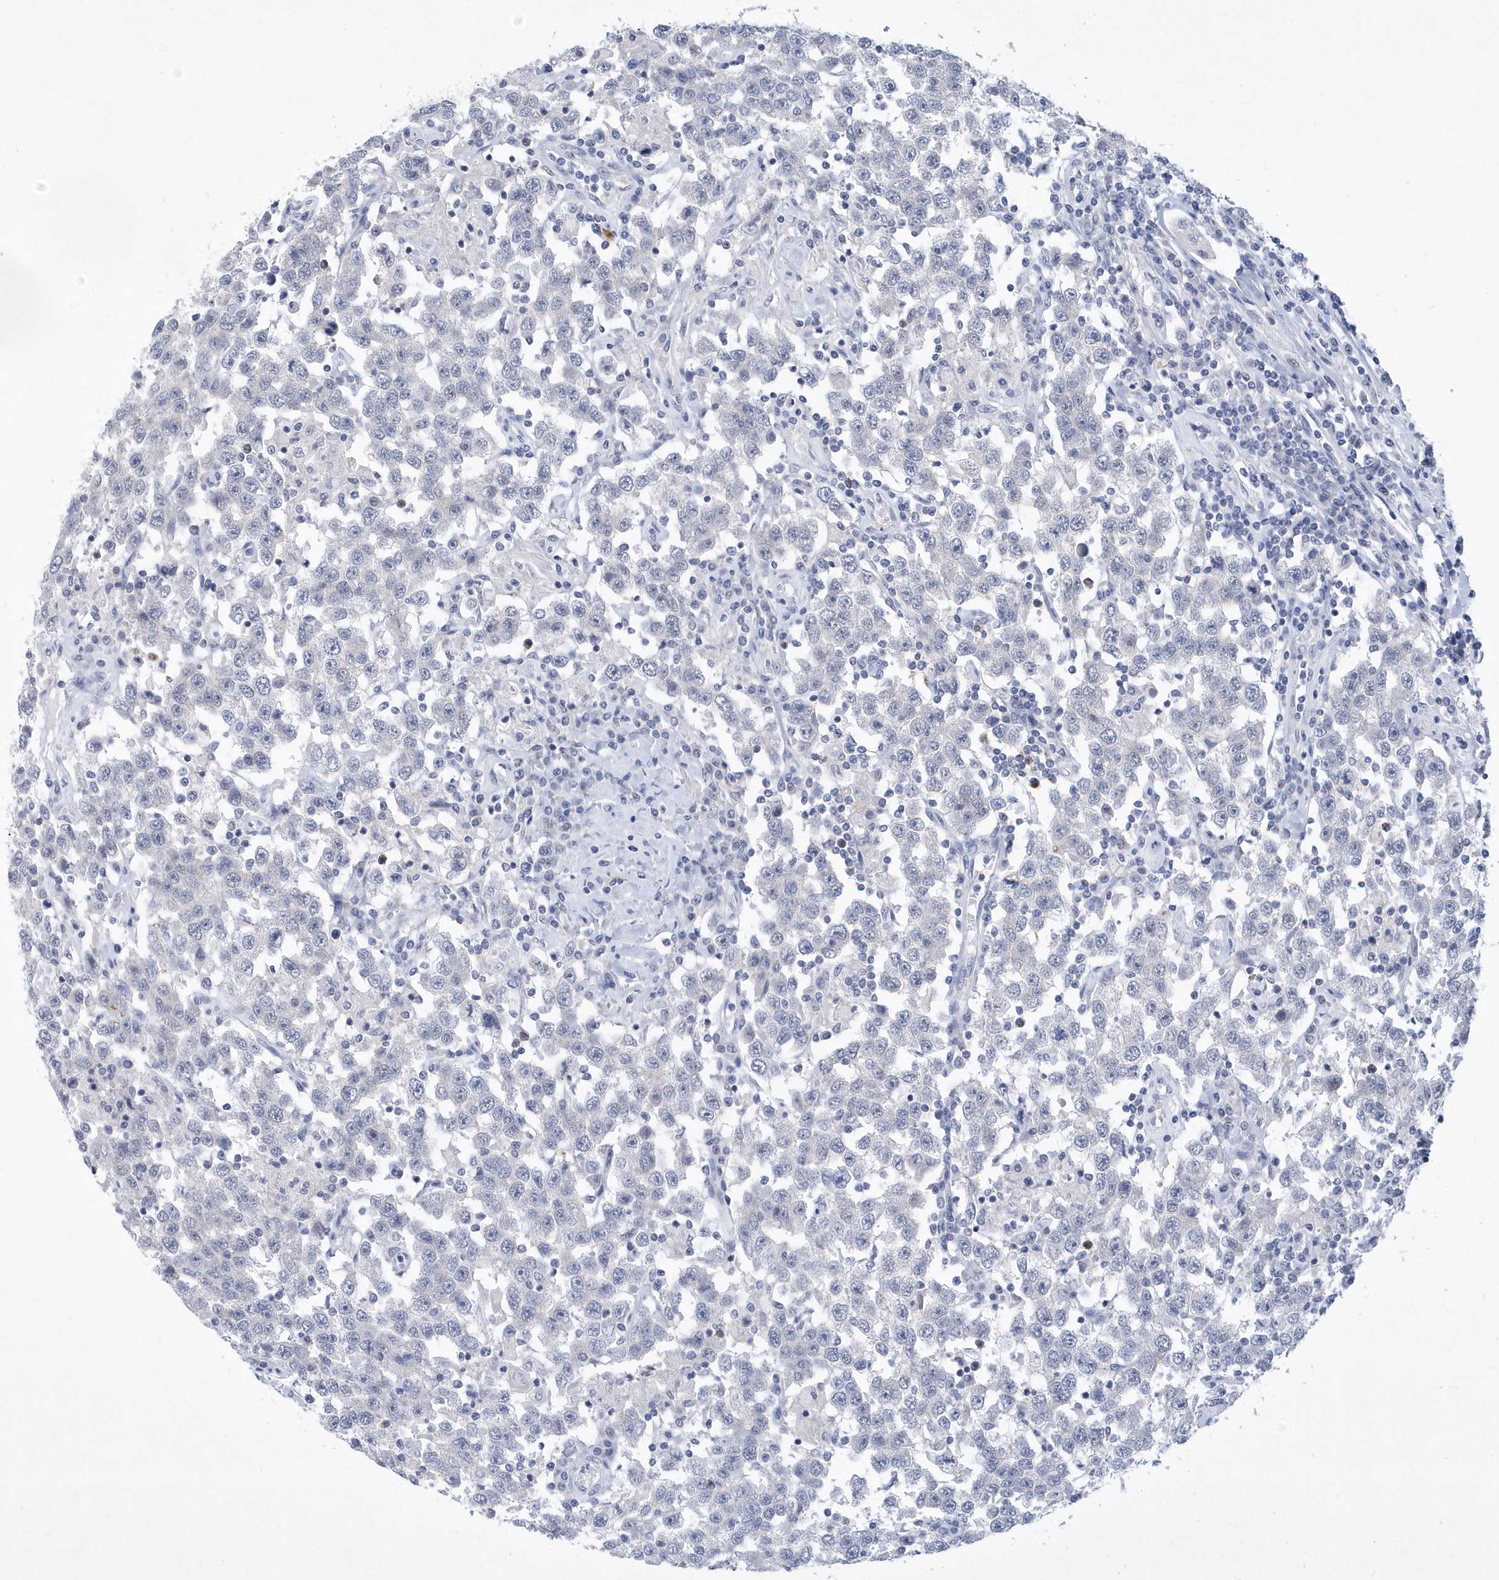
{"staining": {"intensity": "negative", "quantity": "none", "location": "none"}, "tissue": "testis cancer", "cell_type": "Tumor cells", "image_type": "cancer", "snomed": [{"axis": "morphology", "description": "Seminoma, NOS"}, {"axis": "topography", "description": "Testis"}], "caption": "An image of testis cancer (seminoma) stained for a protein demonstrates no brown staining in tumor cells.", "gene": "SRGAP3", "patient": {"sex": "male", "age": 41}}